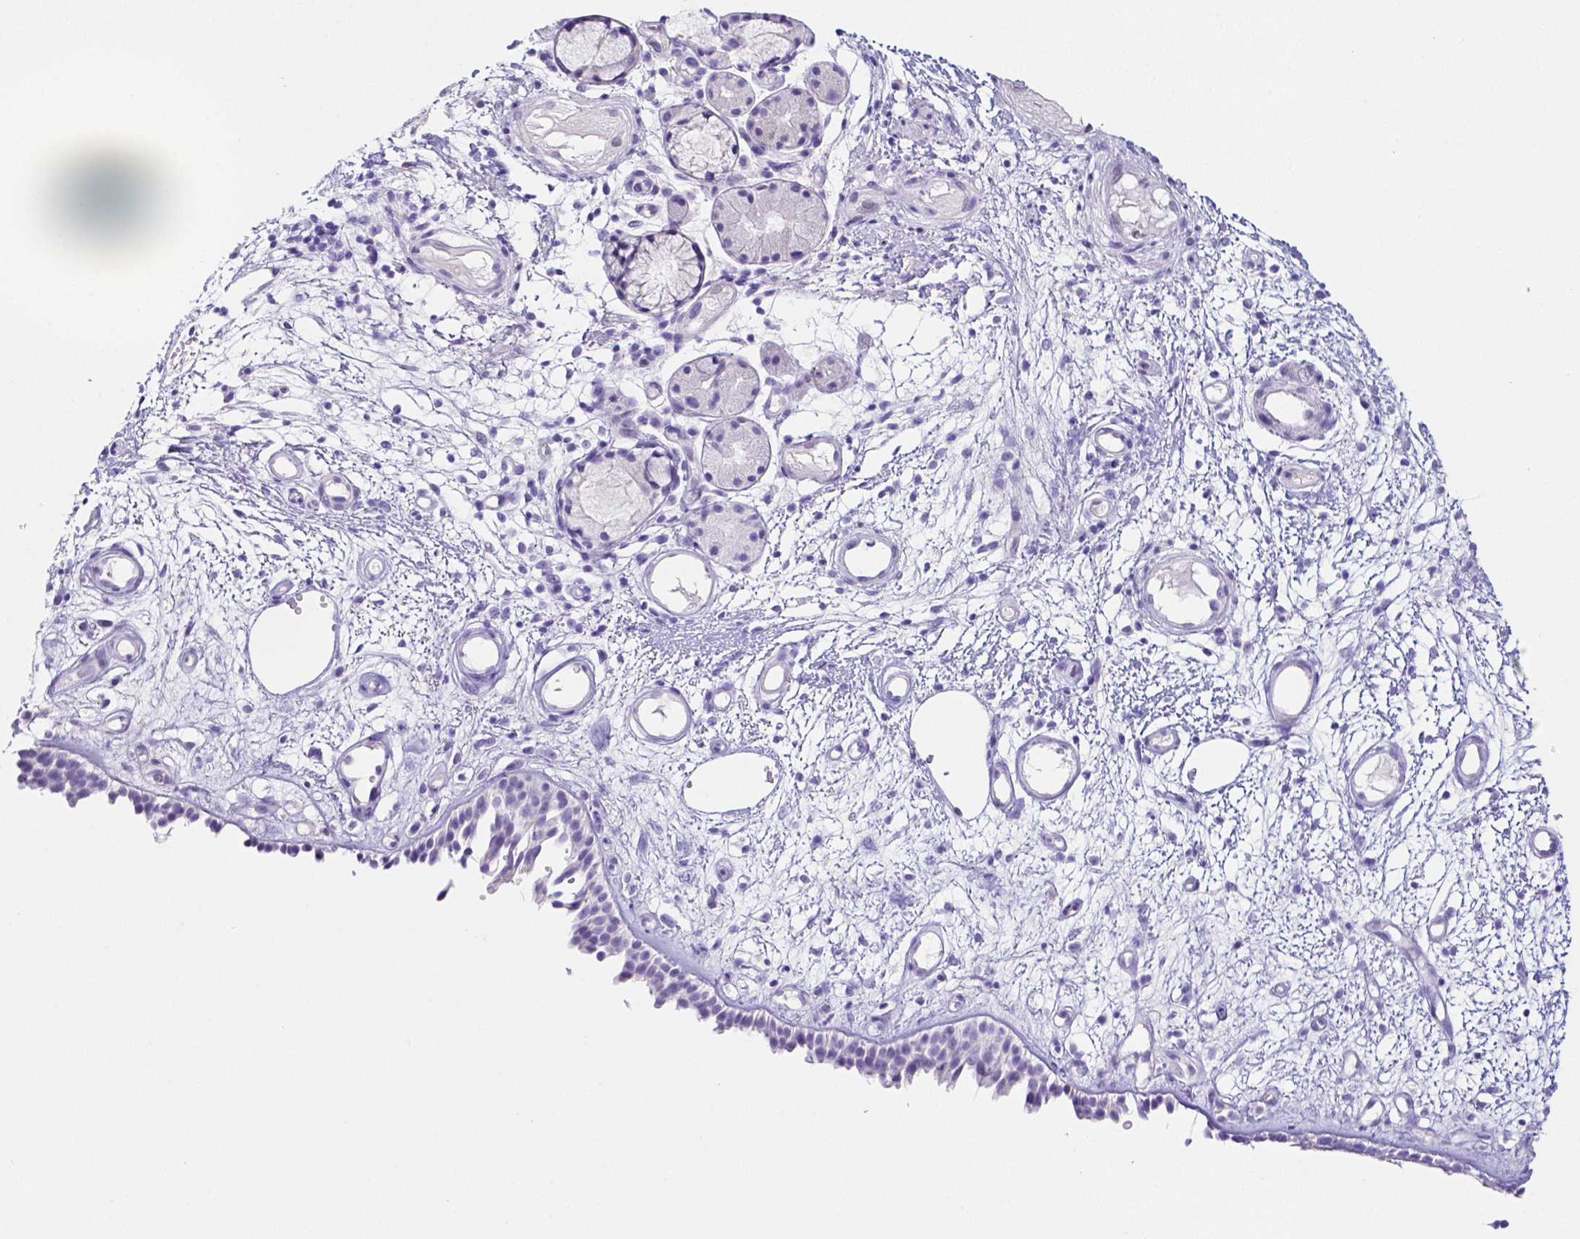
{"staining": {"intensity": "negative", "quantity": "none", "location": "none"}, "tissue": "nasopharynx", "cell_type": "Respiratory epithelial cells", "image_type": "normal", "snomed": [{"axis": "morphology", "description": "Normal tissue, NOS"}, {"axis": "morphology", "description": "Inflammation, NOS"}, {"axis": "topography", "description": "Nasopharynx"}], "caption": "Immunohistochemistry (IHC) micrograph of normal nasopharynx stained for a protein (brown), which demonstrates no positivity in respiratory epithelial cells.", "gene": "ARHGAP36", "patient": {"sex": "male", "age": 54}}